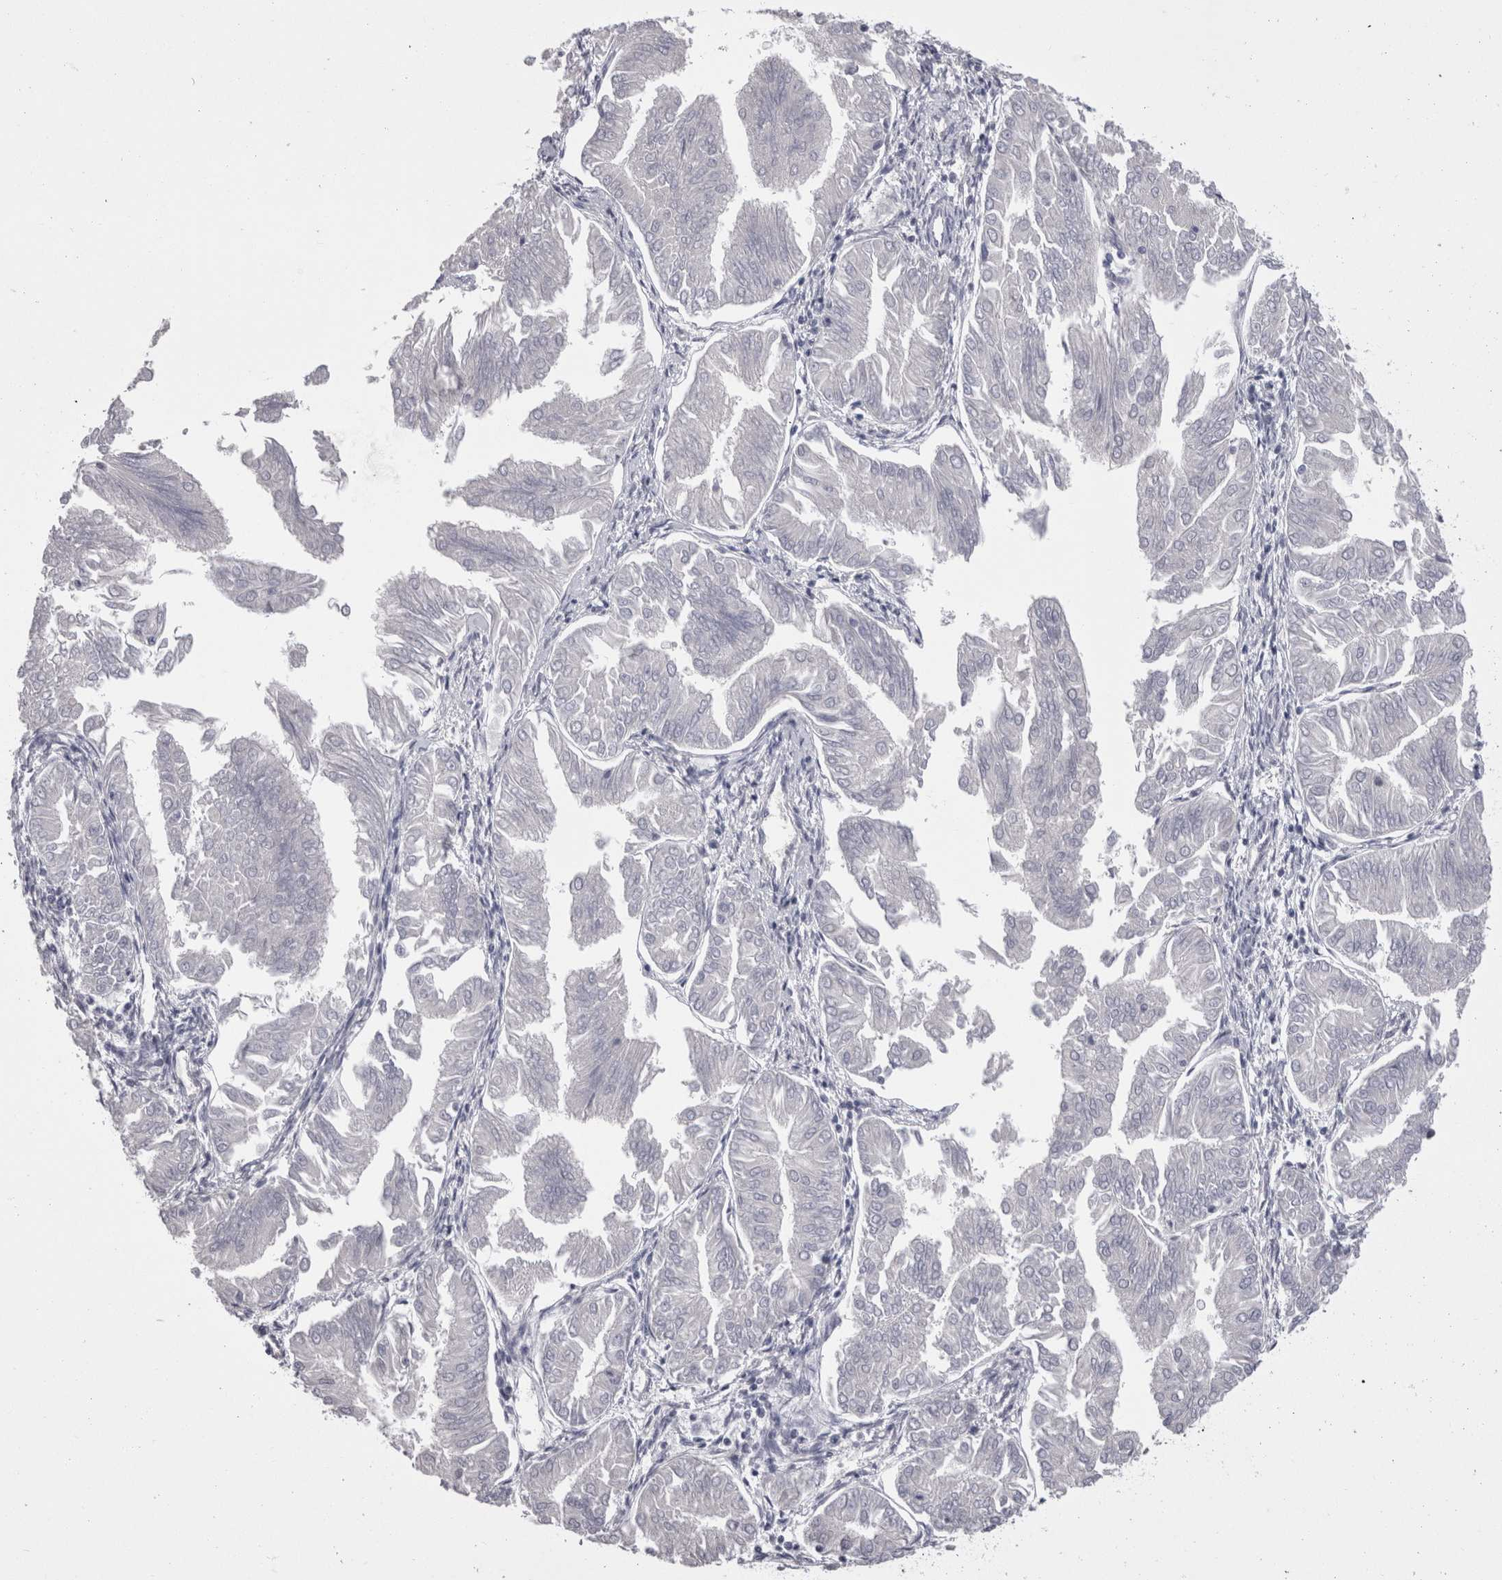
{"staining": {"intensity": "negative", "quantity": "none", "location": "none"}, "tissue": "endometrial cancer", "cell_type": "Tumor cells", "image_type": "cancer", "snomed": [{"axis": "morphology", "description": "Adenocarcinoma, NOS"}, {"axis": "topography", "description": "Endometrium"}], "caption": "Human endometrial adenocarcinoma stained for a protein using IHC shows no staining in tumor cells.", "gene": "CDHR5", "patient": {"sex": "female", "age": 53}}